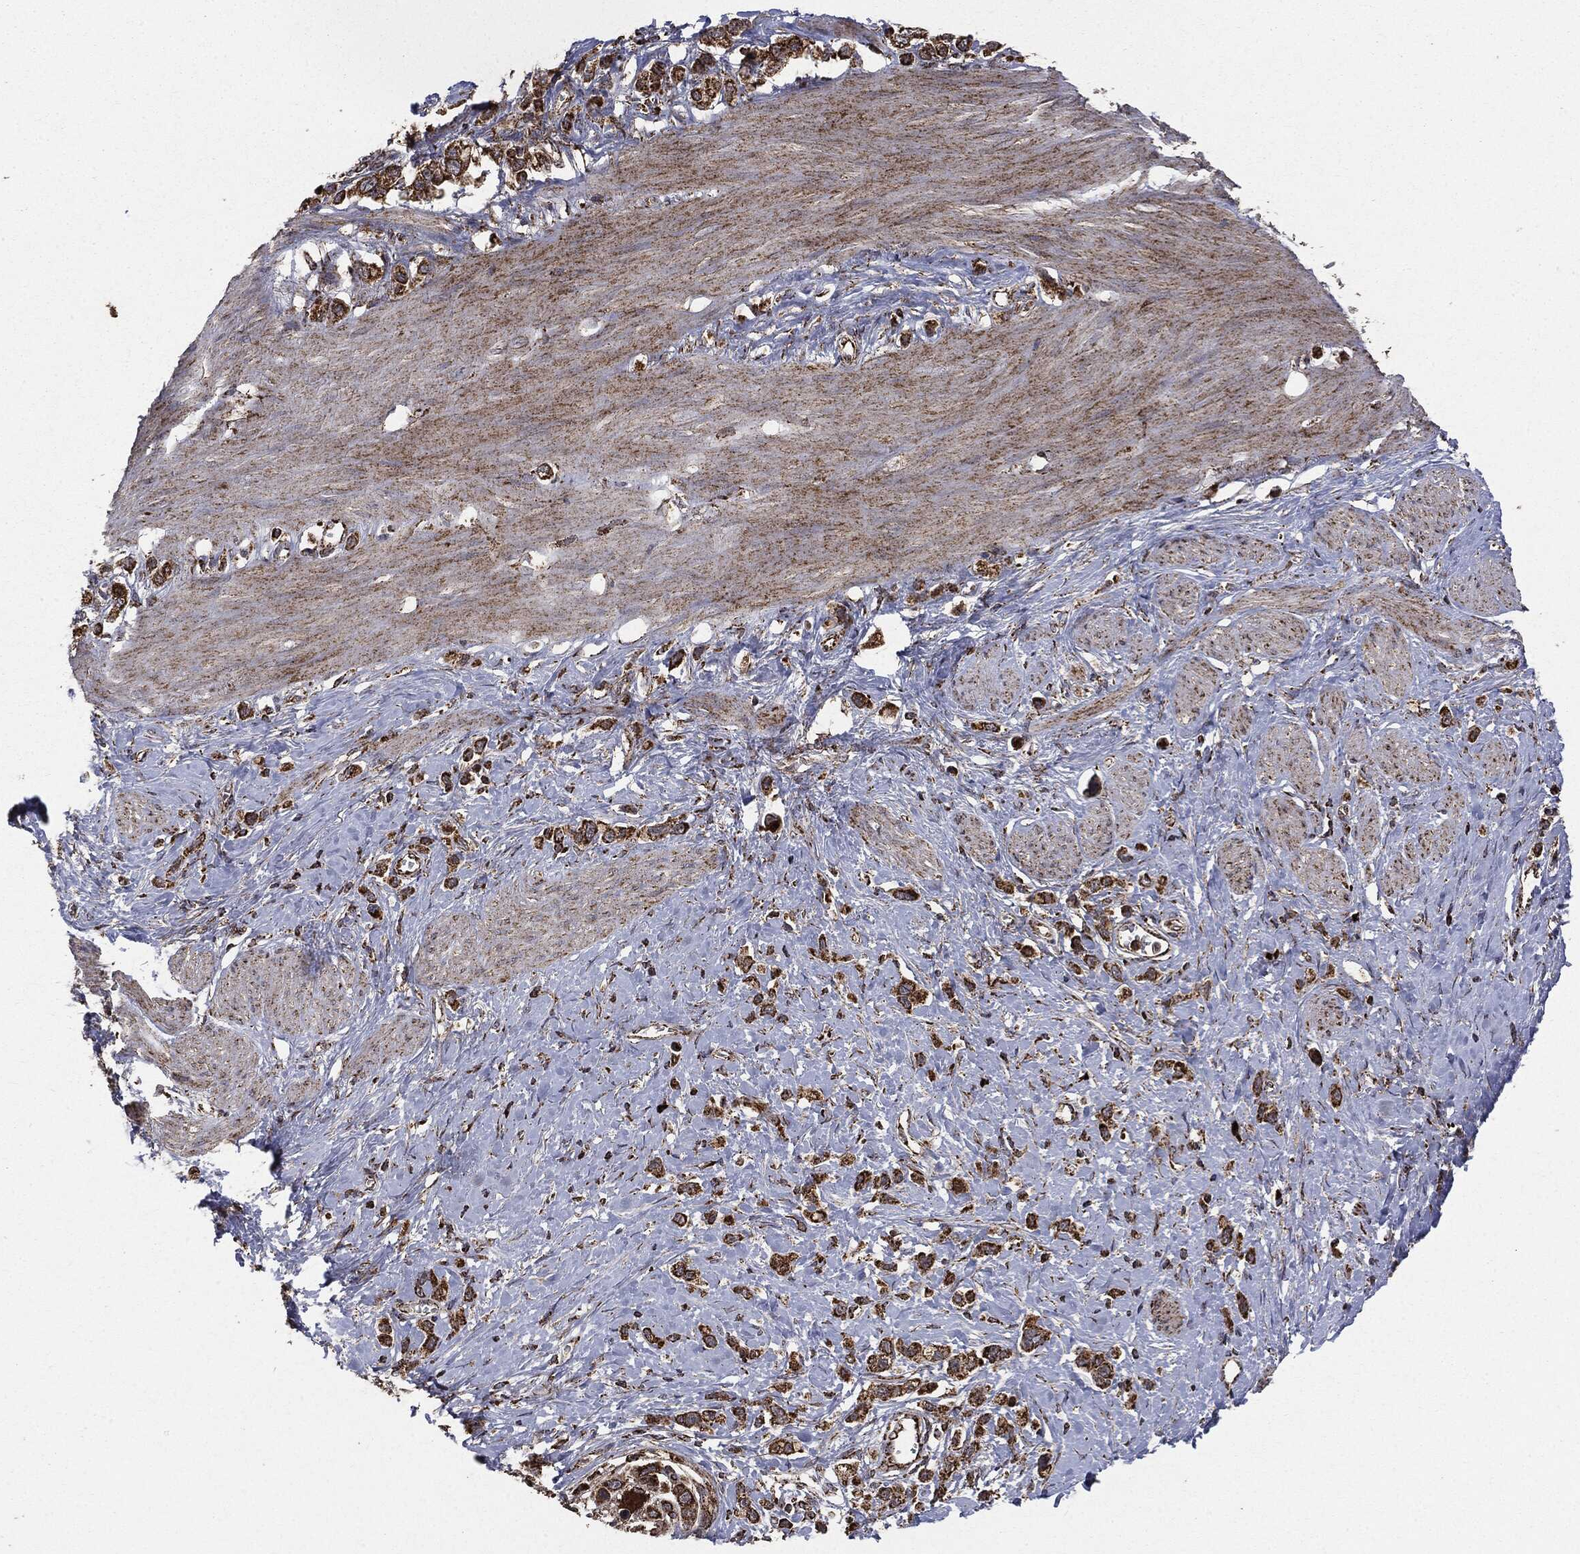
{"staining": {"intensity": "strong", "quantity": ">75%", "location": "cytoplasmic/membranous"}, "tissue": "stomach cancer", "cell_type": "Tumor cells", "image_type": "cancer", "snomed": [{"axis": "morphology", "description": "Normal tissue, NOS"}, {"axis": "morphology", "description": "Adenocarcinoma, NOS"}, {"axis": "morphology", "description": "Adenocarcinoma, High grade"}, {"axis": "topography", "description": "Stomach, upper"}, {"axis": "topography", "description": "Stomach"}], "caption": "Stomach adenocarcinoma (high-grade) was stained to show a protein in brown. There is high levels of strong cytoplasmic/membranous expression in approximately >75% of tumor cells.", "gene": "MAP2K1", "patient": {"sex": "female", "age": 65}}